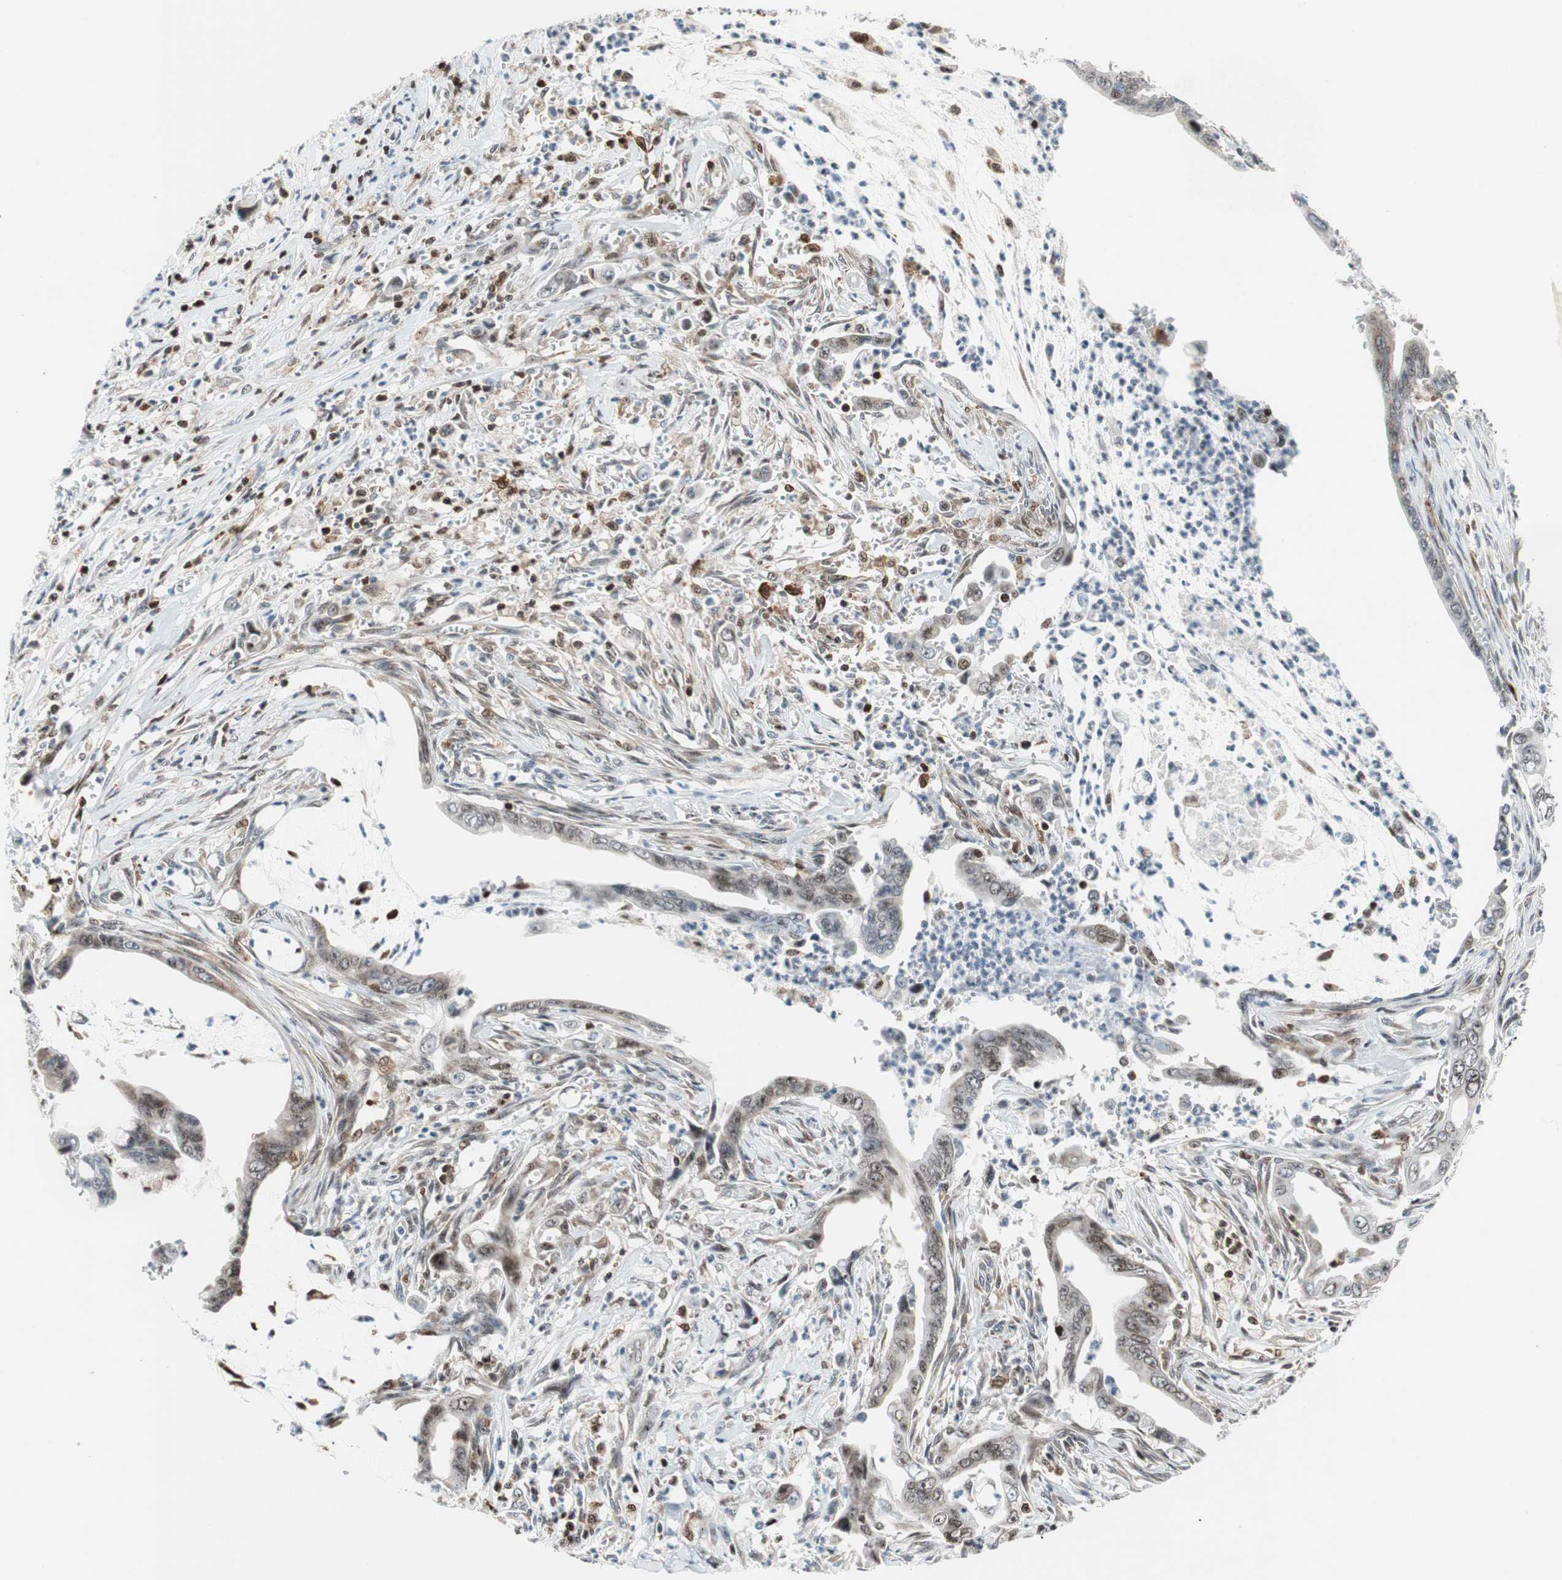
{"staining": {"intensity": "weak", "quantity": "<25%", "location": "nuclear"}, "tissue": "pancreatic cancer", "cell_type": "Tumor cells", "image_type": "cancer", "snomed": [{"axis": "morphology", "description": "Adenocarcinoma, NOS"}, {"axis": "topography", "description": "Pancreas"}], "caption": "IHC of human pancreatic cancer (adenocarcinoma) exhibits no staining in tumor cells. (DAB (3,3'-diaminobenzidine) immunohistochemistry visualized using brightfield microscopy, high magnification).", "gene": "RGS10", "patient": {"sex": "male", "age": 59}}